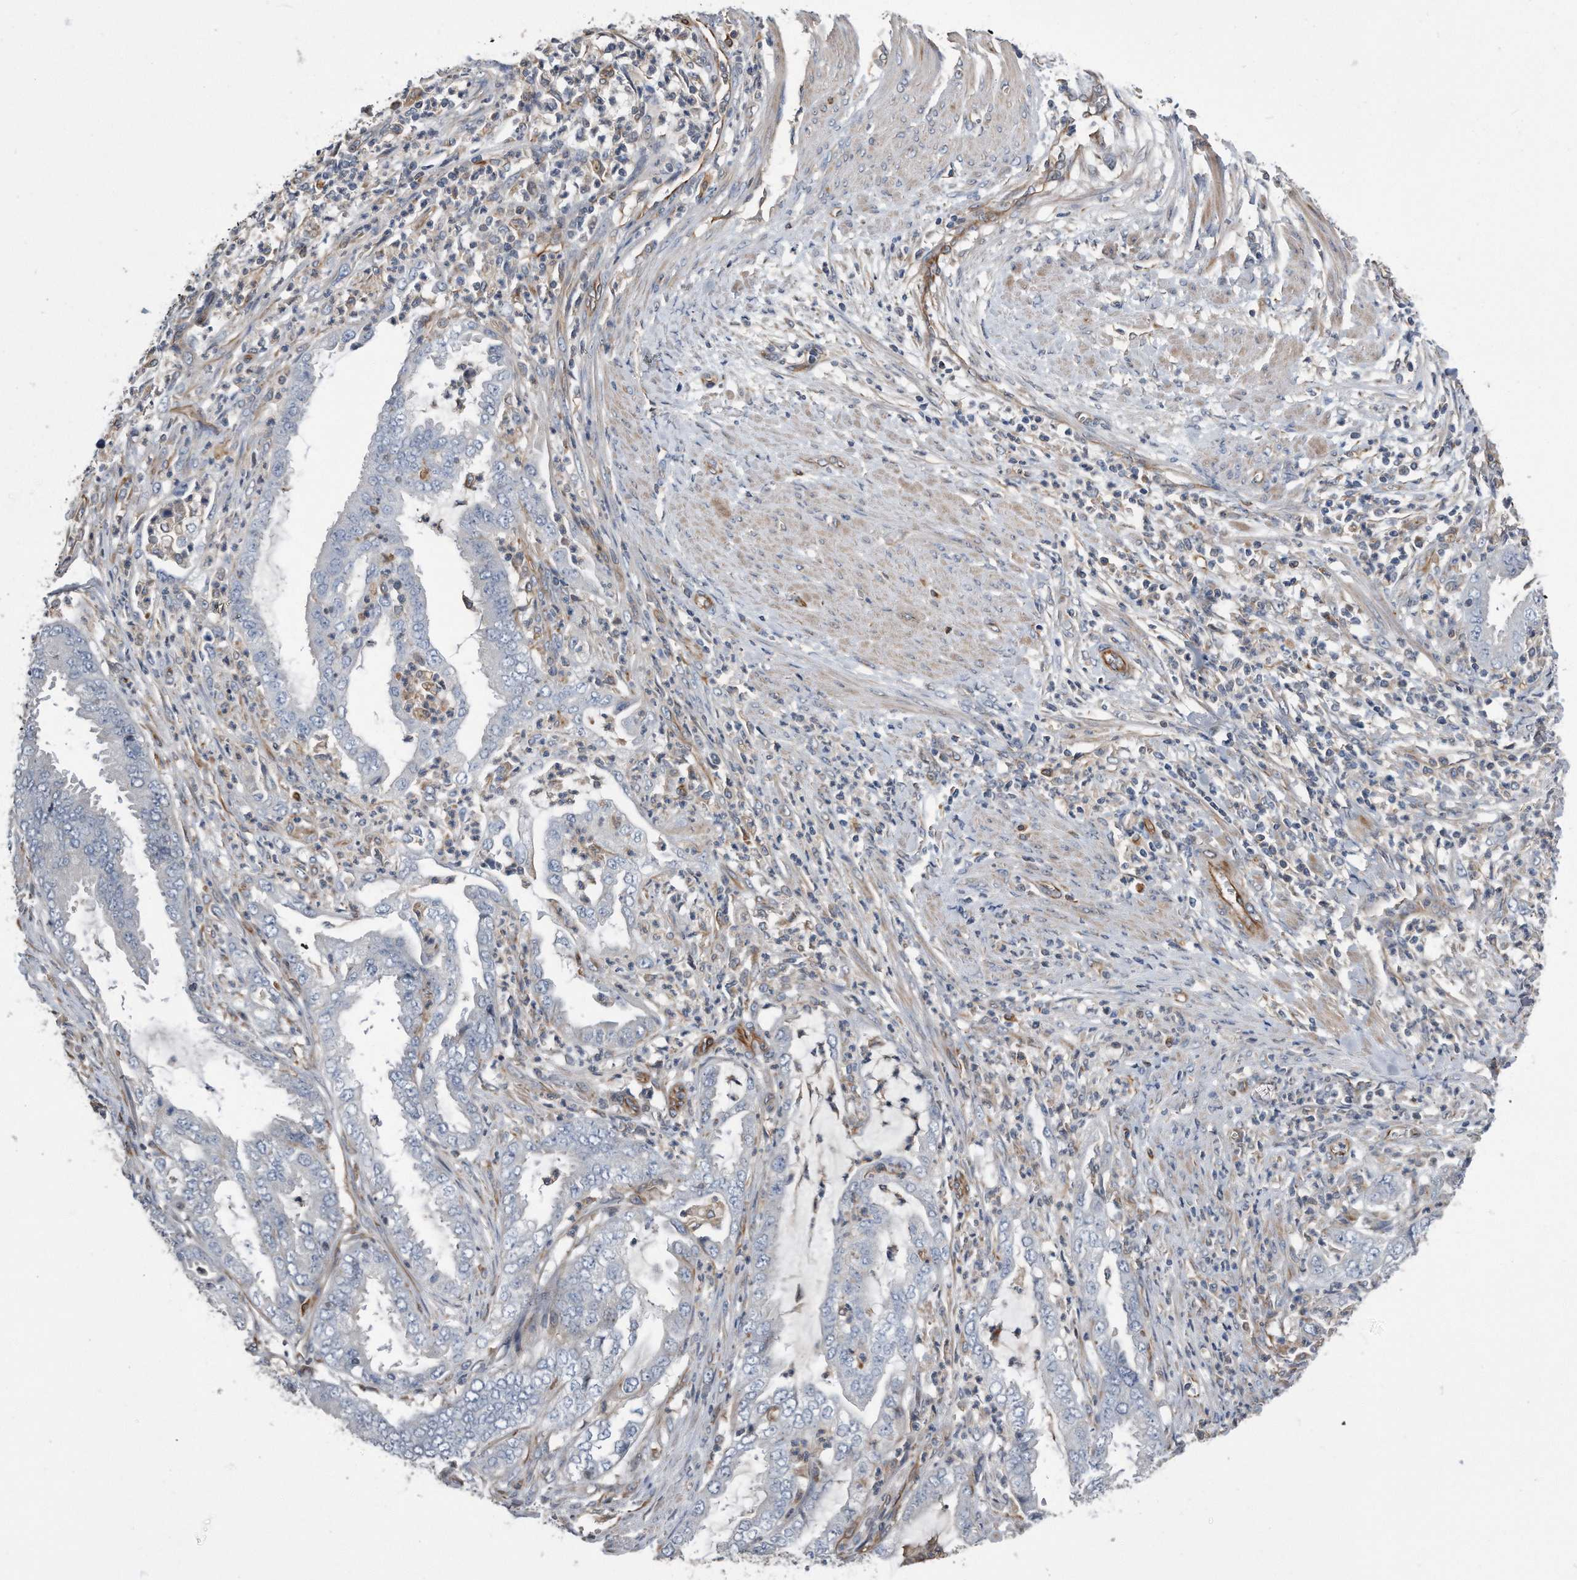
{"staining": {"intensity": "negative", "quantity": "none", "location": "none"}, "tissue": "endometrial cancer", "cell_type": "Tumor cells", "image_type": "cancer", "snomed": [{"axis": "morphology", "description": "Adenocarcinoma, NOS"}, {"axis": "topography", "description": "Endometrium"}], "caption": "IHC of human endometrial cancer (adenocarcinoma) demonstrates no staining in tumor cells.", "gene": "GPC1", "patient": {"sex": "female", "age": 51}}